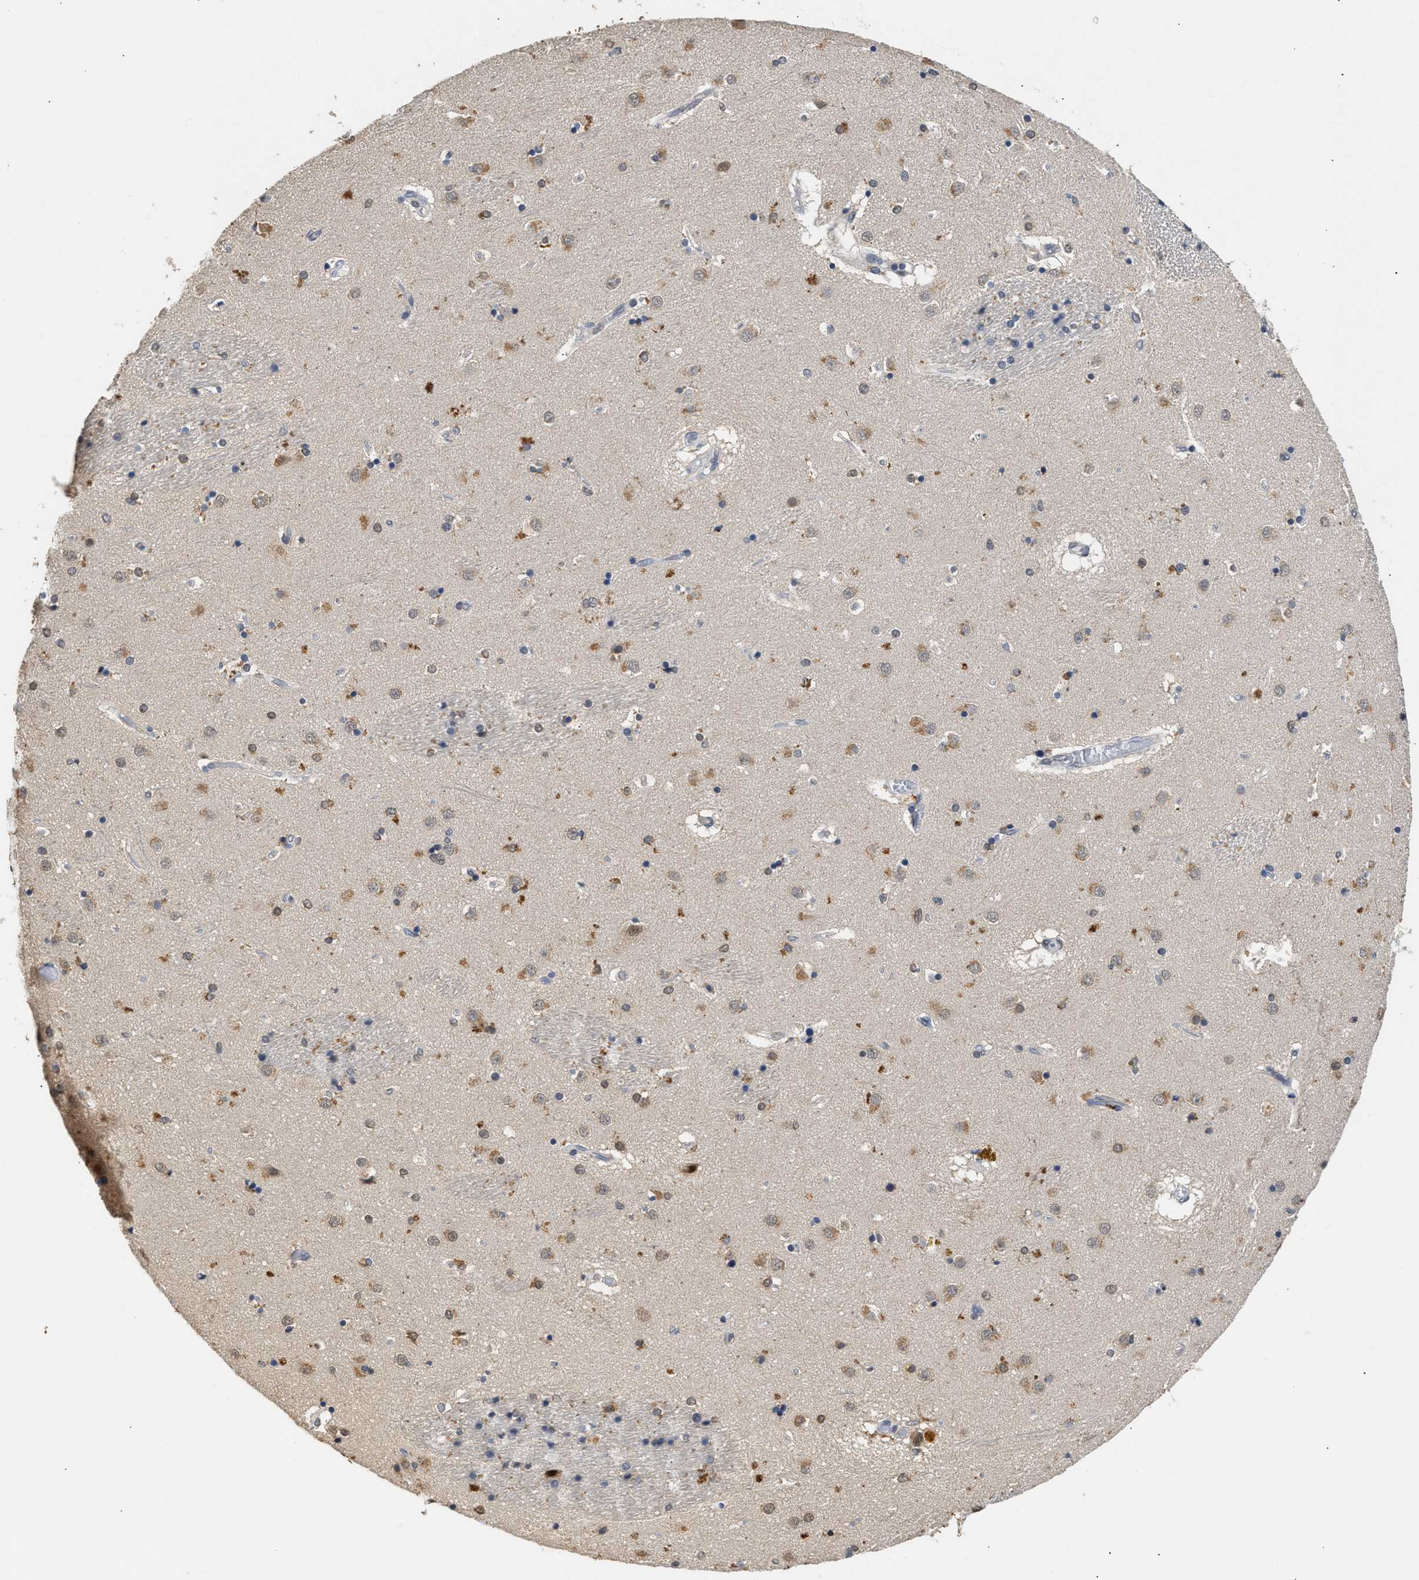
{"staining": {"intensity": "weak", "quantity": "<25%", "location": "cytoplasmic/membranous,nuclear"}, "tissue": "caudate", "cell_type": "Glial cells", "image_type": "normal", "snomed": [{"axis": "morphology", "description": "Normal tissue, NOS"}, {"axis": "topography", "description": "Lateral ventricle wall"}], "caption": "Immunohistochemical staining of benign human caudate displays no significant expression in glial cells.", "gene": "PPM1L", "patient": {"sex": "male", "age": 70}}